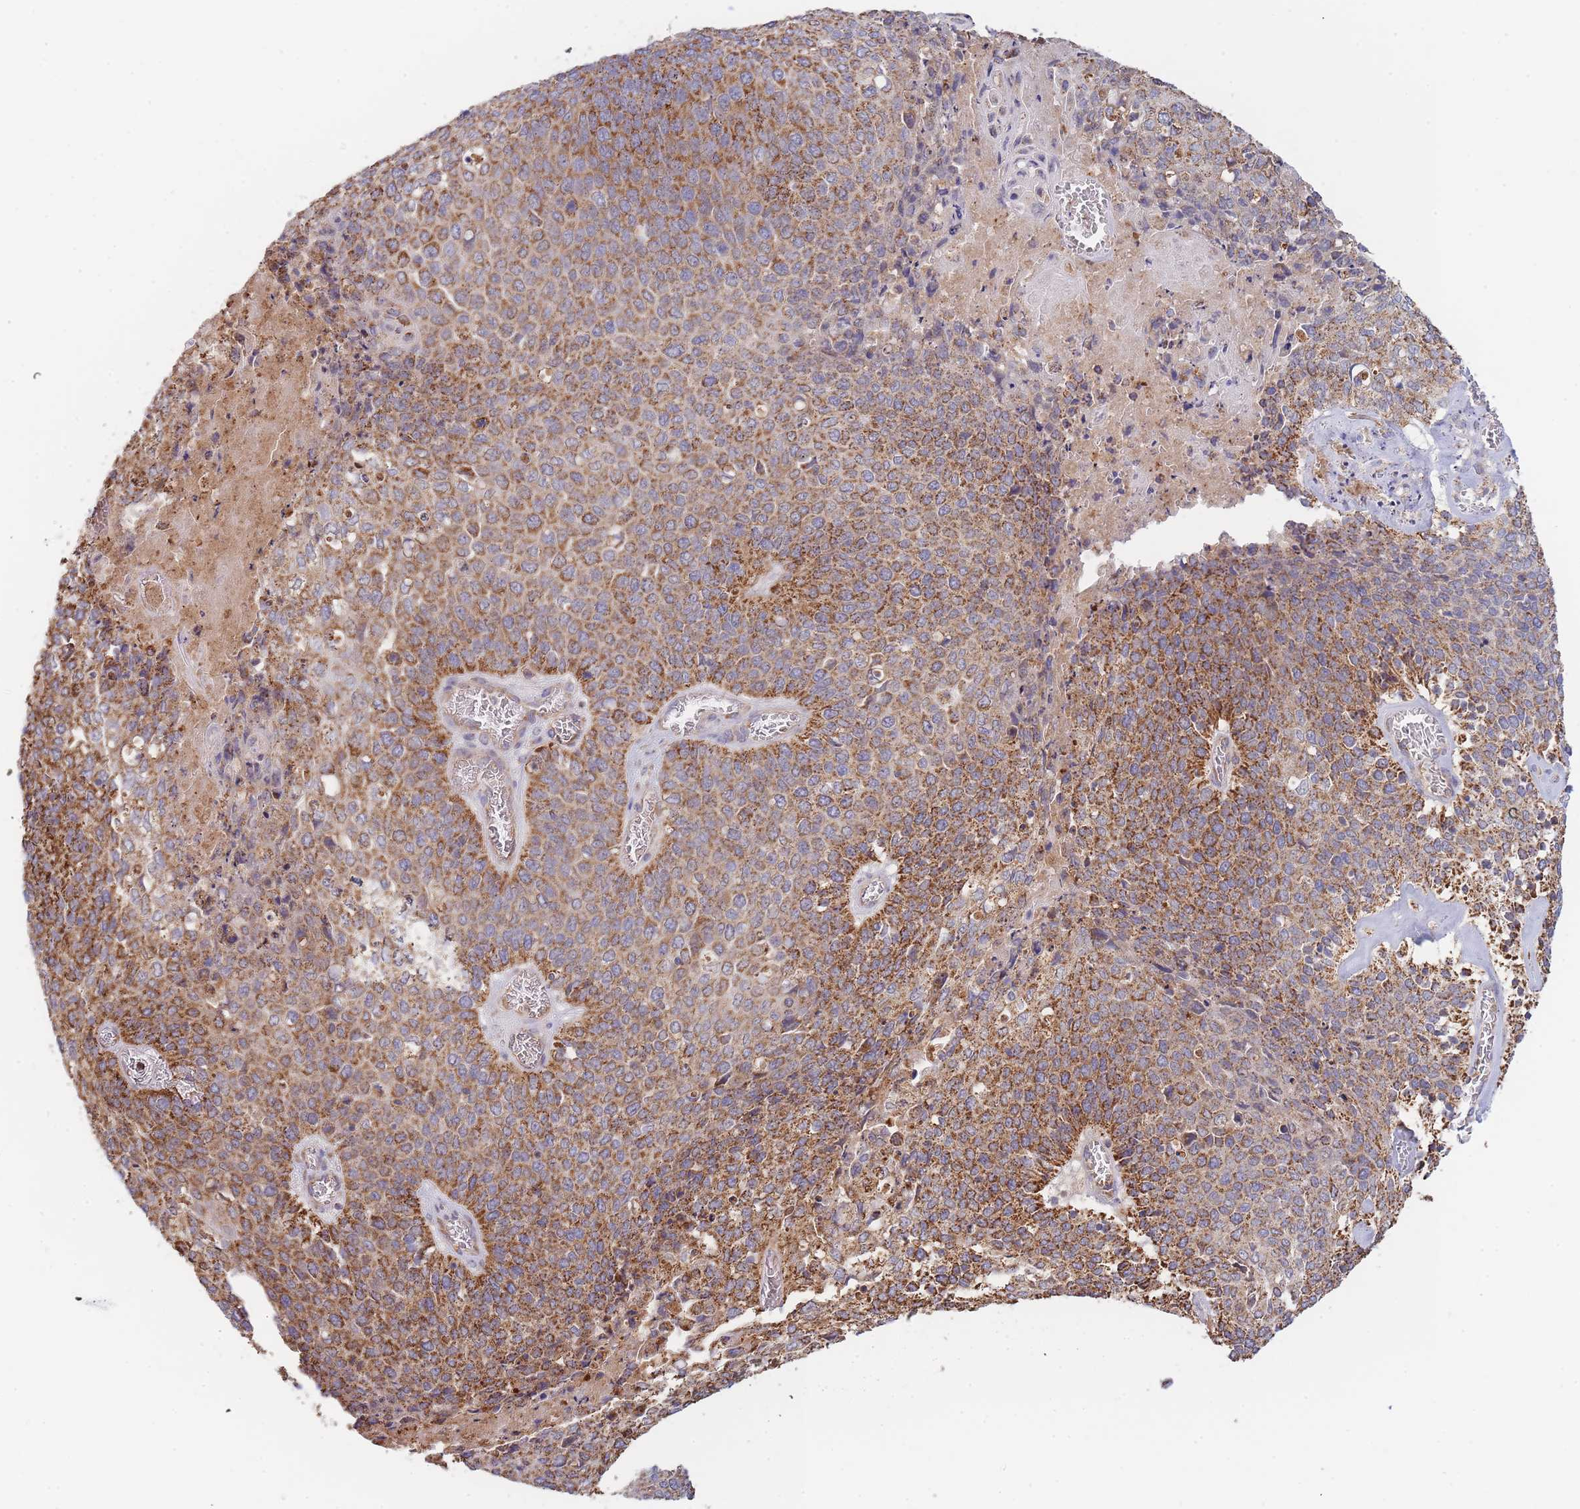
{"staining": {"intensity": "moderate", "quantity": ">75%", "location": "cytoplasmic/membranous"}, "tissue": "cervical cancer", "cell_type": "Tumor cells", "image_type": "cancer", "snomed": [{"axis": "morphology", "description": "Squamous cell carcinoma, NOS"}, {"axis": "topography", "description": "Cervix"}], "caption": "Immunohistochemical staining of human cervical squamous cell carcinoma exhibits moderate cytoplasmic/membranous protein positivity in approximately >75% of tumor cells.", "gene": "MRPL17", "patient": {"sex": "female", "age": 39}}